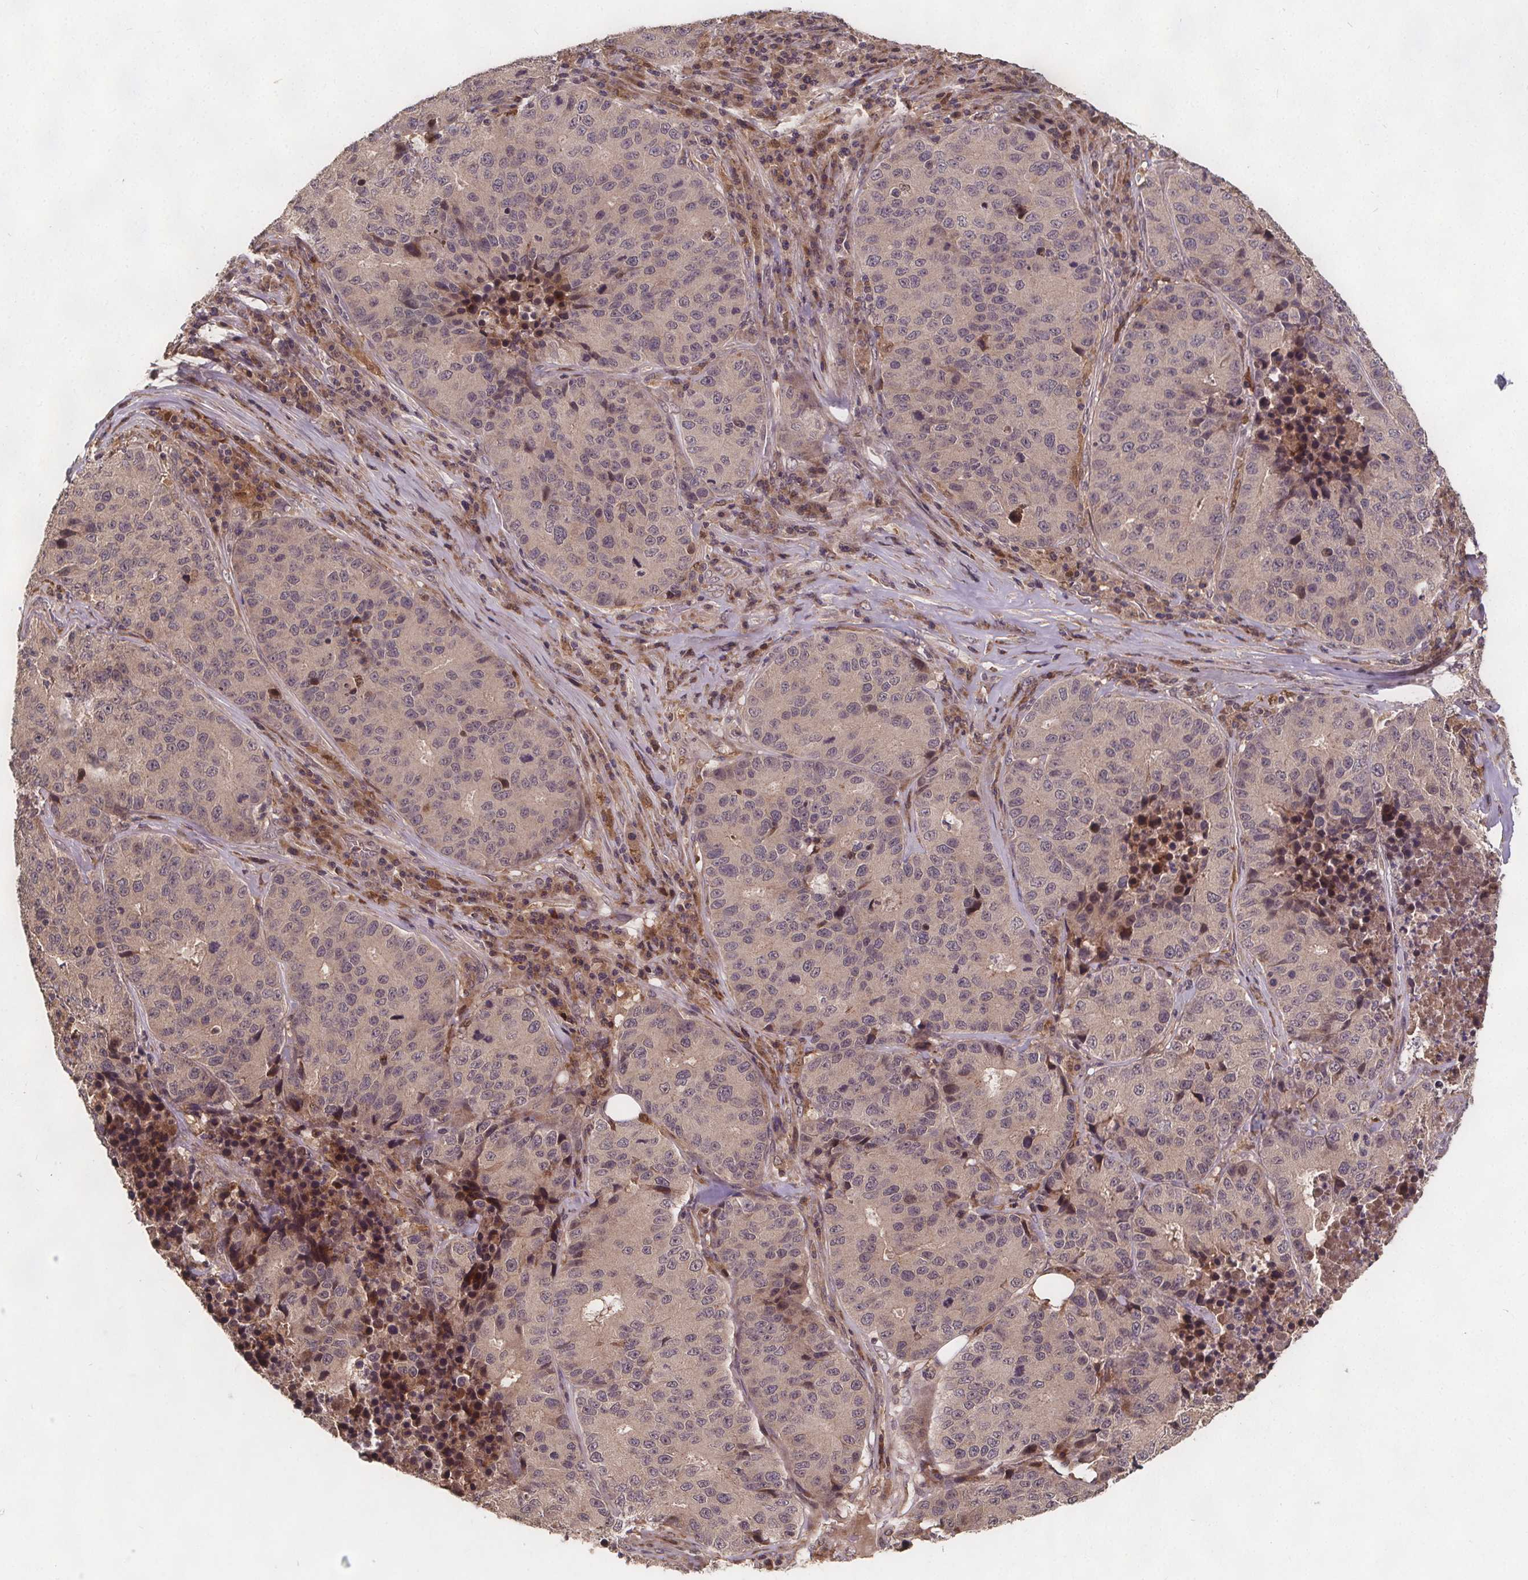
{"staining": {"intensity": "negative", "quantity": "none", "location": "none"}, "tissue": "stomach cancer", "cell_type": "Tumor cells", "image_type": "cancer", "snomed": [{"axis": "morphology", "description": "Adenocarcinoma, NOS"}, {"axis": "topography", "description": "Stomach"}], "caption": "This histopathology image is of stomach cancer (adenocarcinoma) stained with immunohistochemistry (IHC) to label a protein in brown with the nuclei are counter-stained blue. There is no staining in tumor cells. (DAB immunohistochemistry with hematoxylin counter stain).", "gene": "USP9X", "patient": {"sex": "male", "age": 71}}